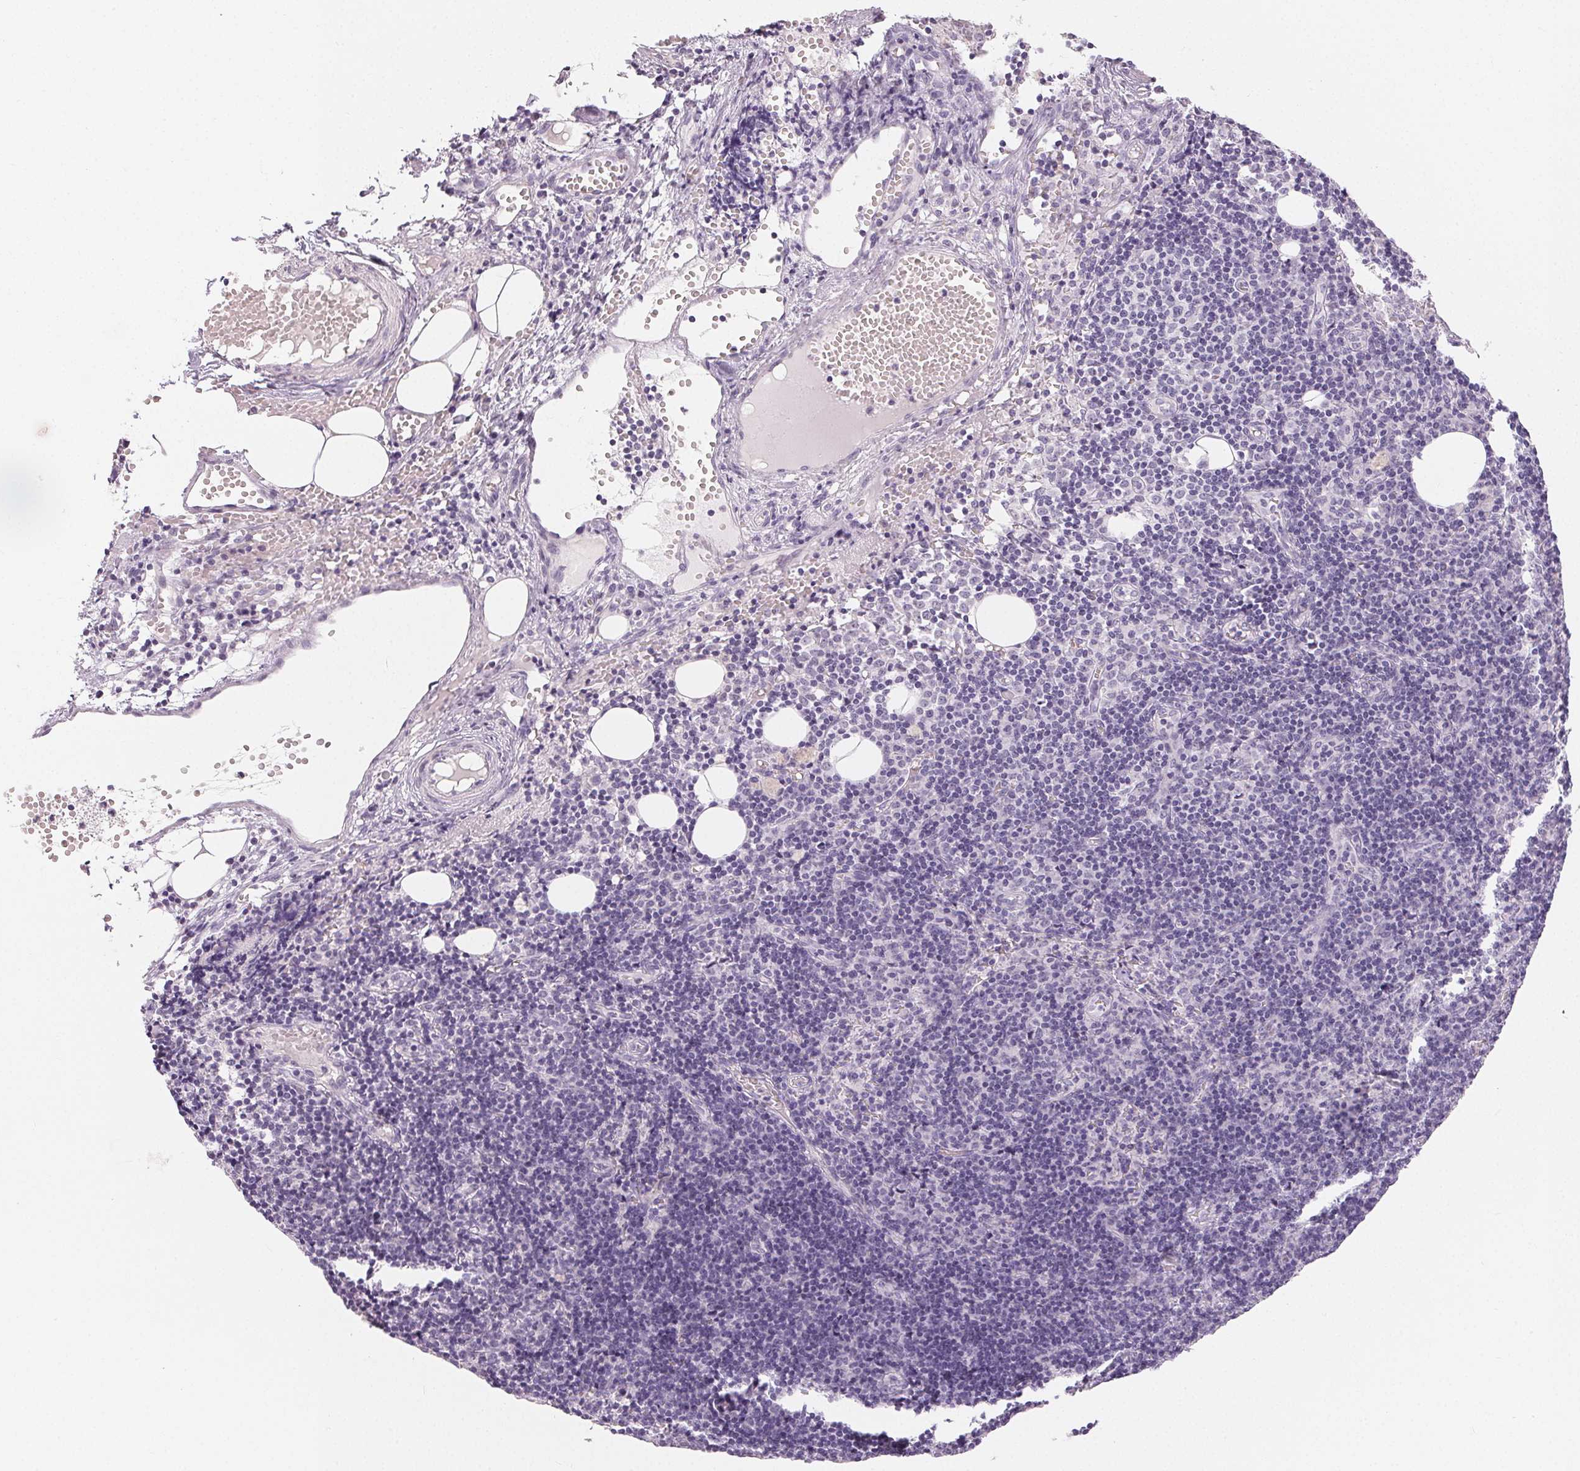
{"staining": {"intensity": "negative", "quantity": "none", "location": "none"}, "tissue": "lymph node", "cell_type": "Germinal center cells", "image_type": "normal", "snomed": [{"axis": "morphology", "description": "Normal tissue, NOS"}, {"axis": "topography", "description": "Lymph node"}], "caption": "Immunohistochemical staining of unremarkable lymph node displays no significant staining in germinal center cells.", "gene": "SFTPD", "patient": {"sex": "female", "age": 41}}